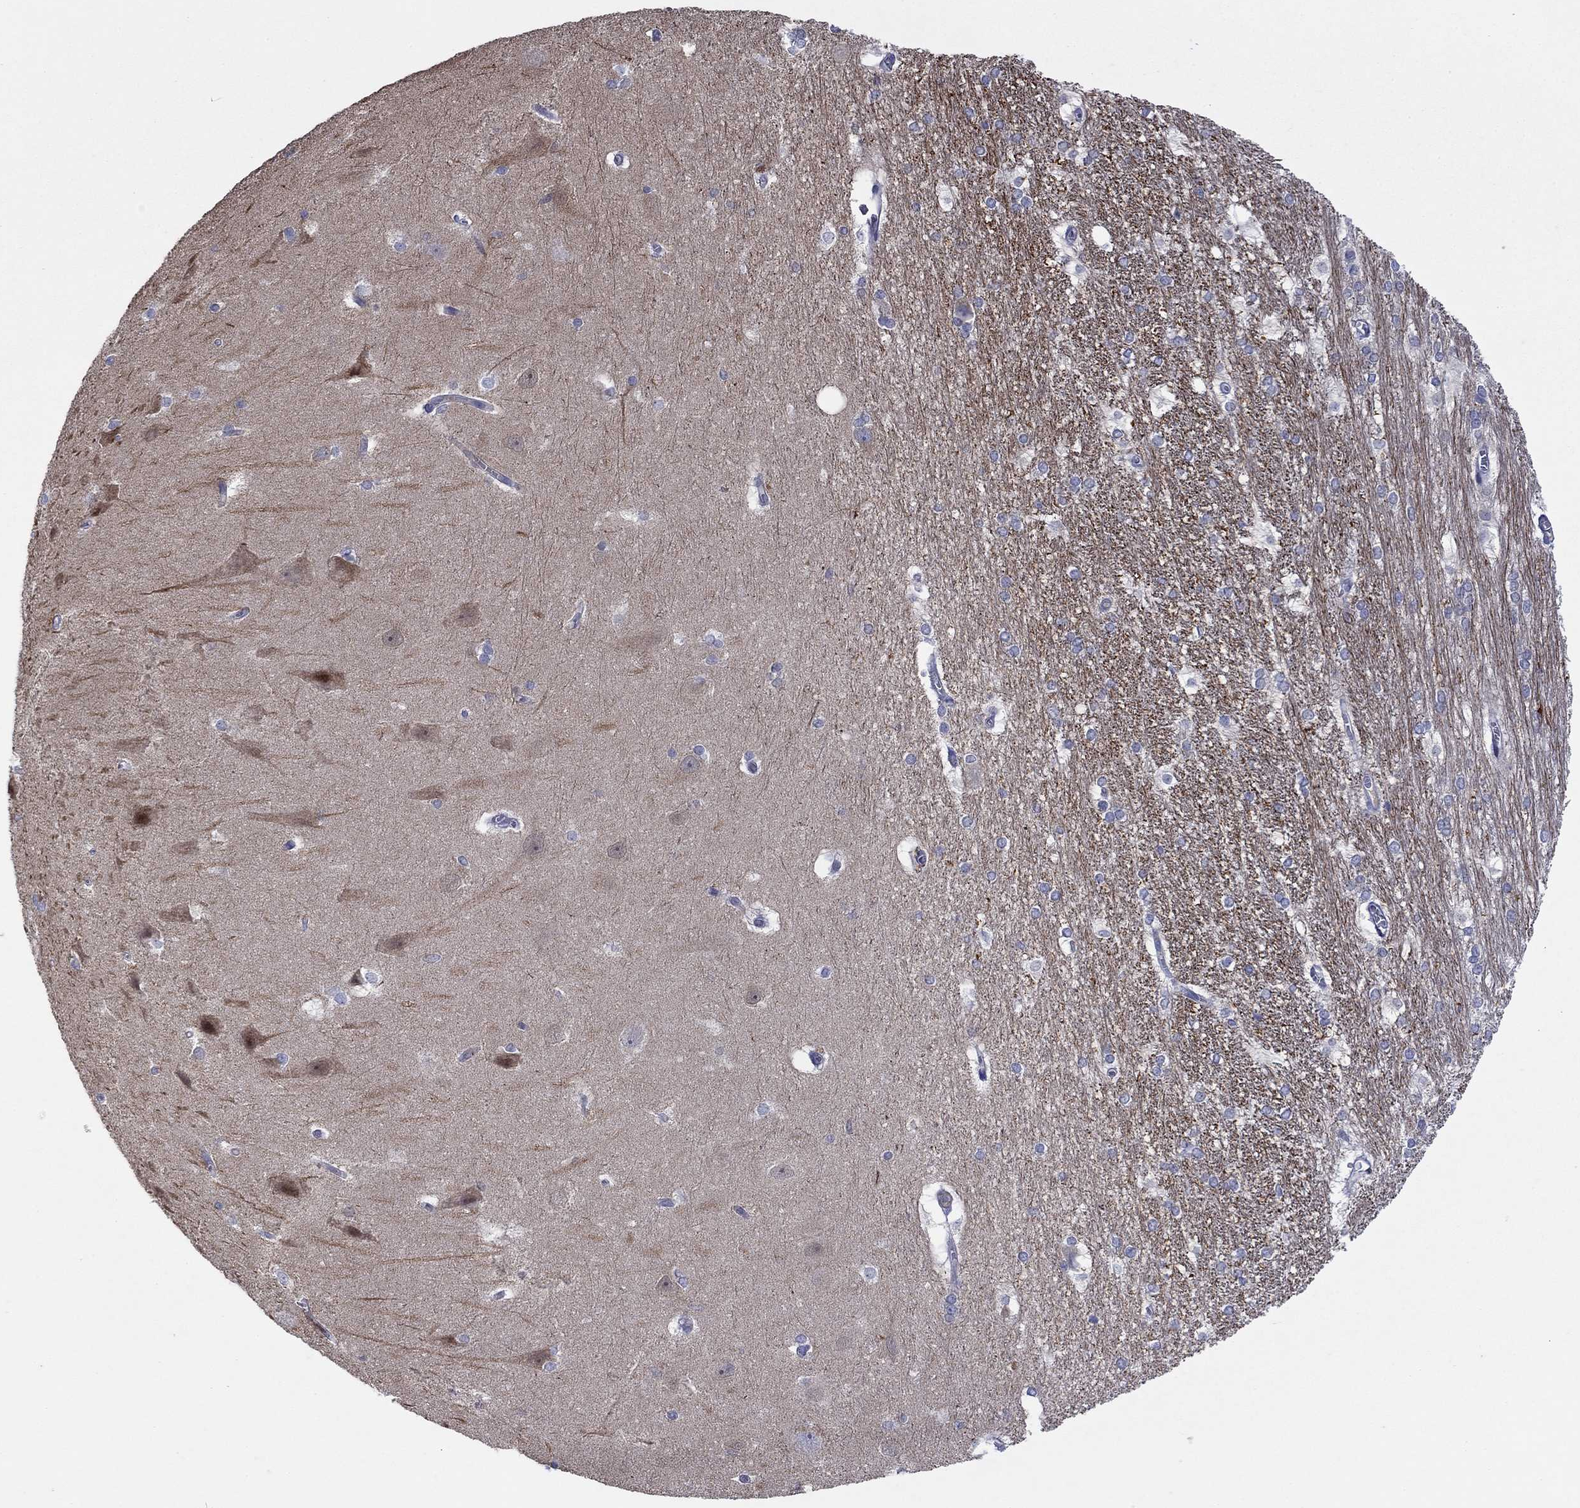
{"staining": {"intensity": "strong", "quantity": "<25%", "location": "cytoplasmic/membranous"}, "tissue": "hippocampus", "cell_type": "Glial cells", "image_type": "normal", "snomed": [{"axis": "morphology", "description": "Normal tissue, NOS"}, {"axis": "topography", "description": "Cerebral cortex"}, {"axis": "topography", "description": "Hippocampus"}], "caption": "High-power microscopy captured an immunohistochemistry (IHC) histopathology image of unremarkable hippocampus, revealing strong cytoplasmic/membranous staining in about <25% of glial cells. (DAB IHC with brightfield microscopy, high magnification).", "gene": "PLCL2", "patient": {"sex": "female", "age": 19}}